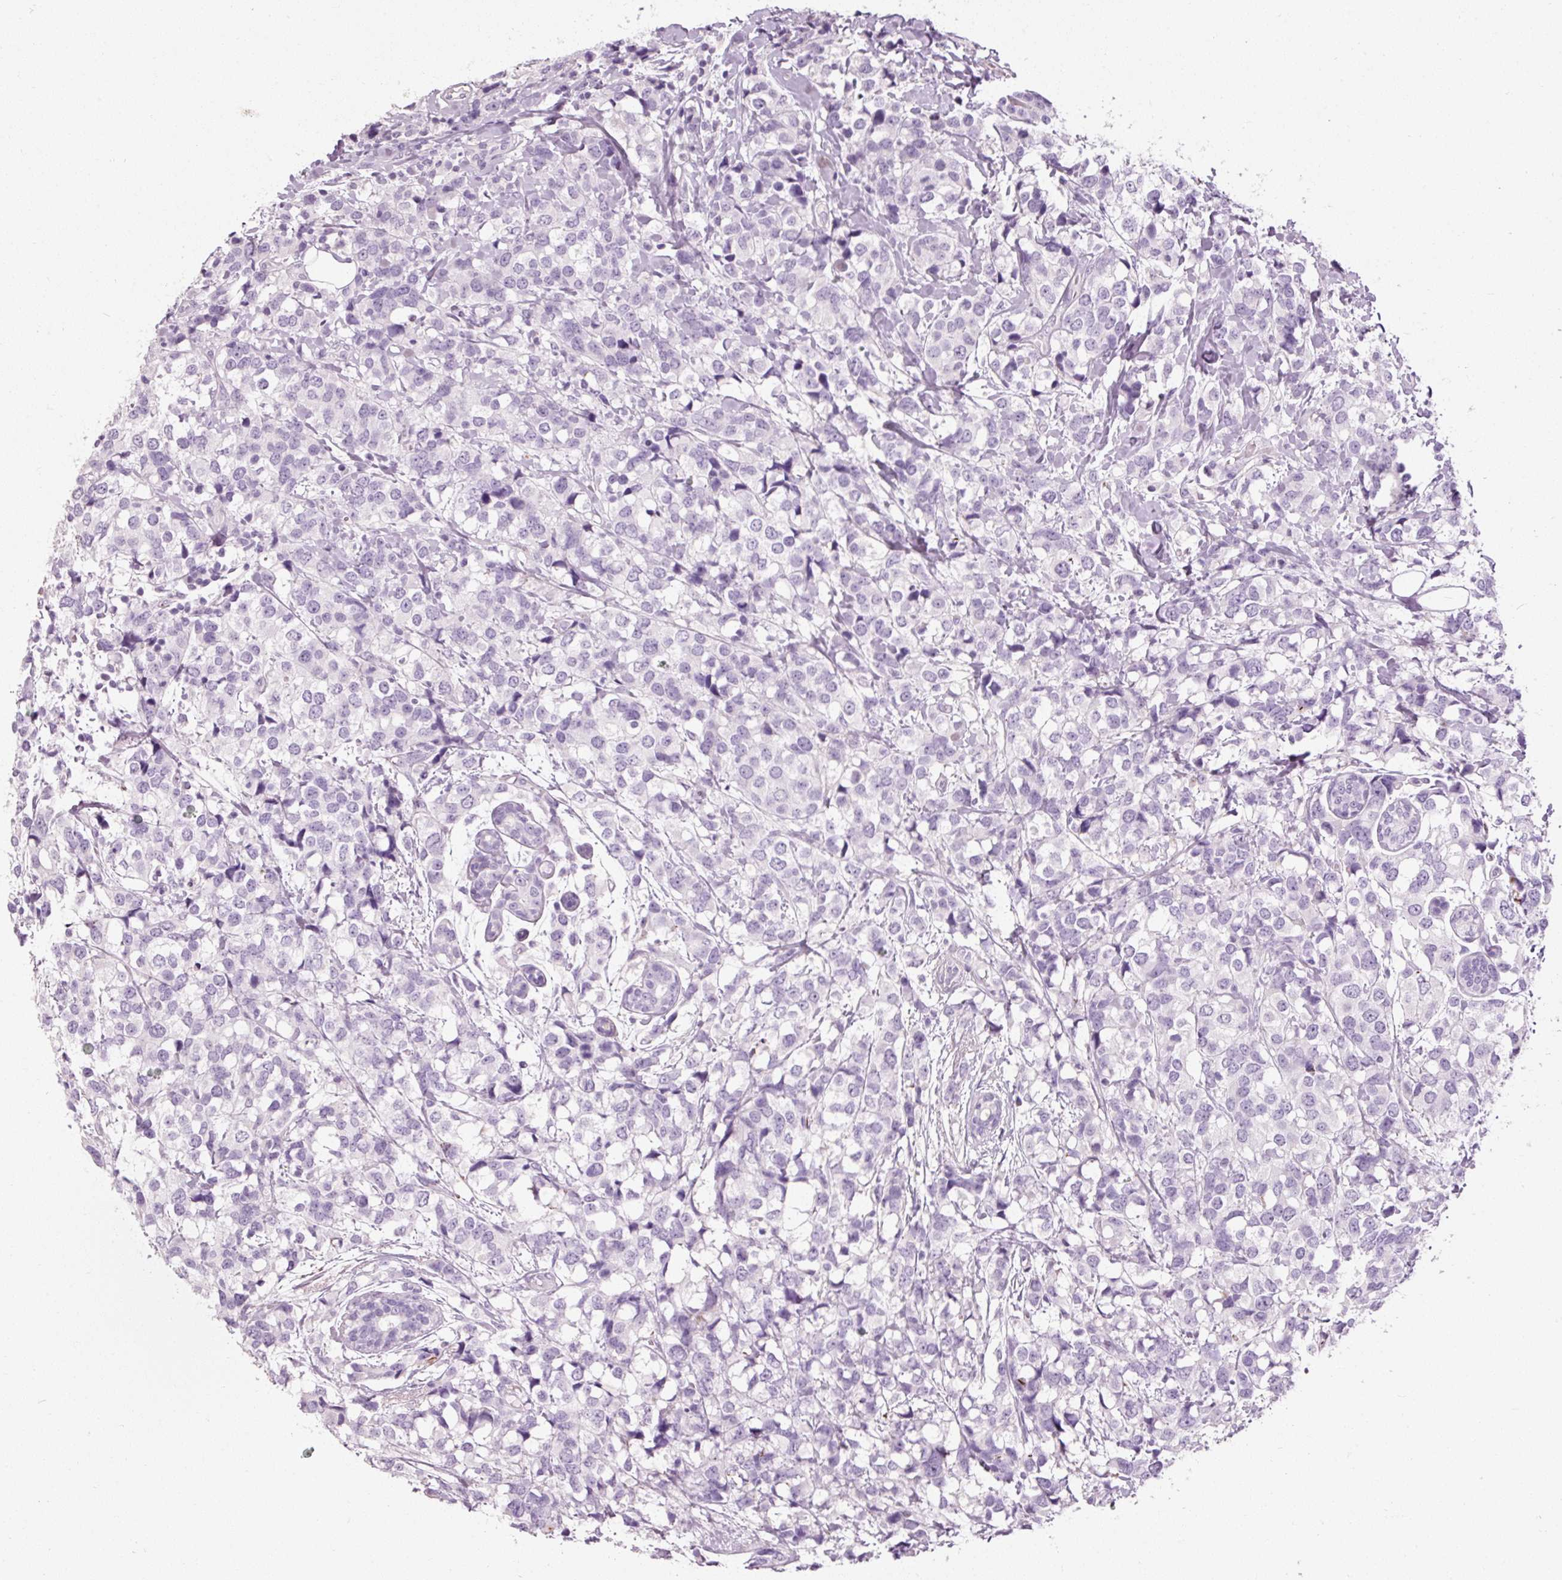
{"staining": {"intensity": "negative", "quantity": "none", "location": "none"}, "tissue": "breast cancer", "cell_type": "Tumor cells", "image_type": "cancer", "snomed": [{"axis": "morphology", "description": "Lobular carcinoma"}, {"axis": "topography", "description": "Breast"}], "caption": "Immunohistochemistry (IHC) photomicrograph of breast lobular carcinoma stained for a protein (brown), which exhibits no positivity in tumor cells. The staining is performed using DAB (3,3'-diaminobenzidine) brown chromogen with nuclei counter-stained in using hematoxylin.", "gene": "MUC5AC", "patient": {"sex": "female", "age": 59}}